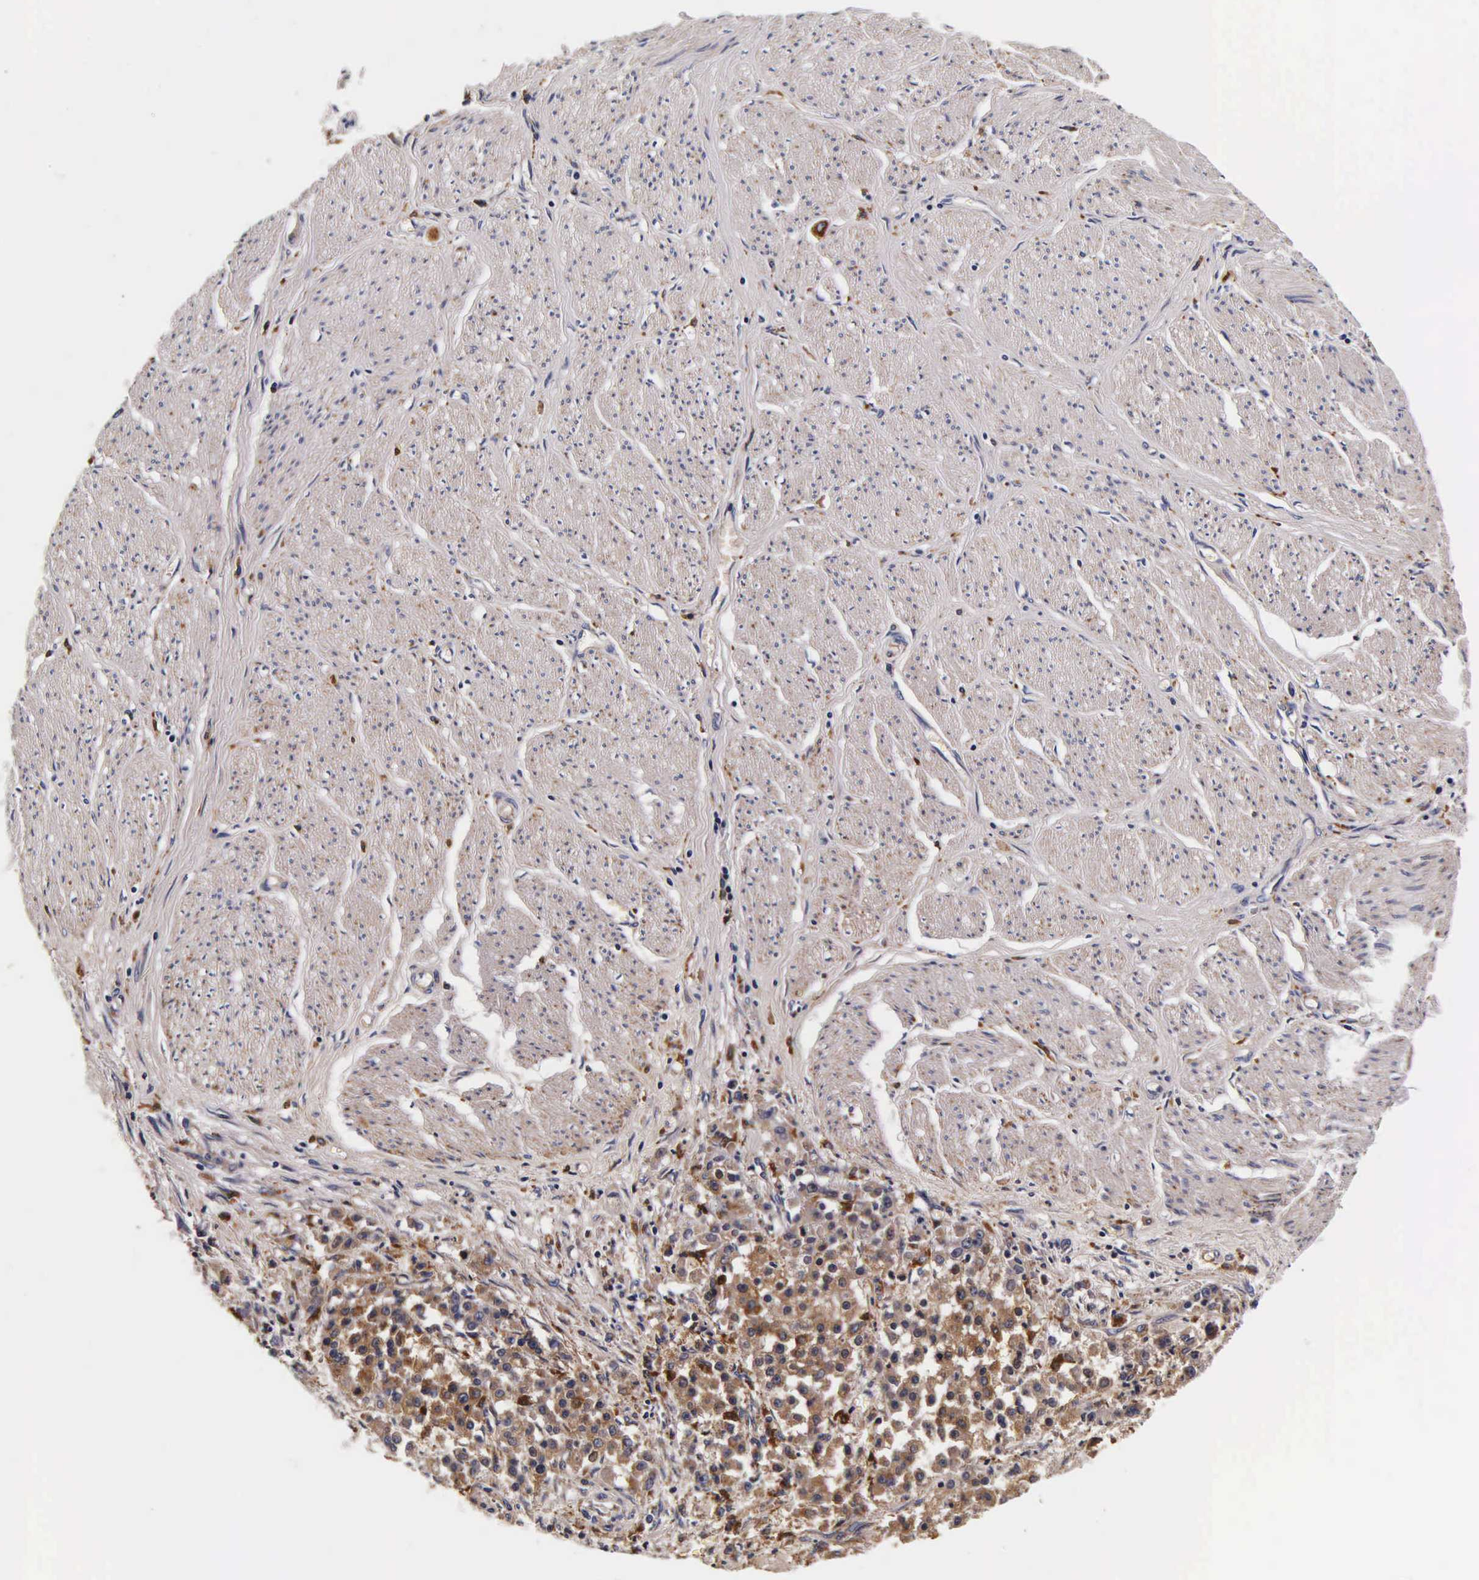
{"staining": {"intensity": "moderate", "quantity": "25%-75%", "location": "cytoplasmic/membranous"}, "tissue": "stomach cancer", "cell_type": "Tumor cells", "image_type": "cancer", "snomed": [{"axis": "morphology", "description": "Adenocarcinoma, NOS"}, {"axis": "topography", "description": "Stomach"}], "caption": "High-magnification brightfield microscopy of stomach cancer (adenocarcinoma) stained with DAB (brown) and counterstained with hematoxylin (blue). tumor cells exhibit moderate cytoplasmic/membranous staining is identified in approximately25%-75% of cells.", "gene": "CTSB", "patient": {"sex": "male", "age": 72}}